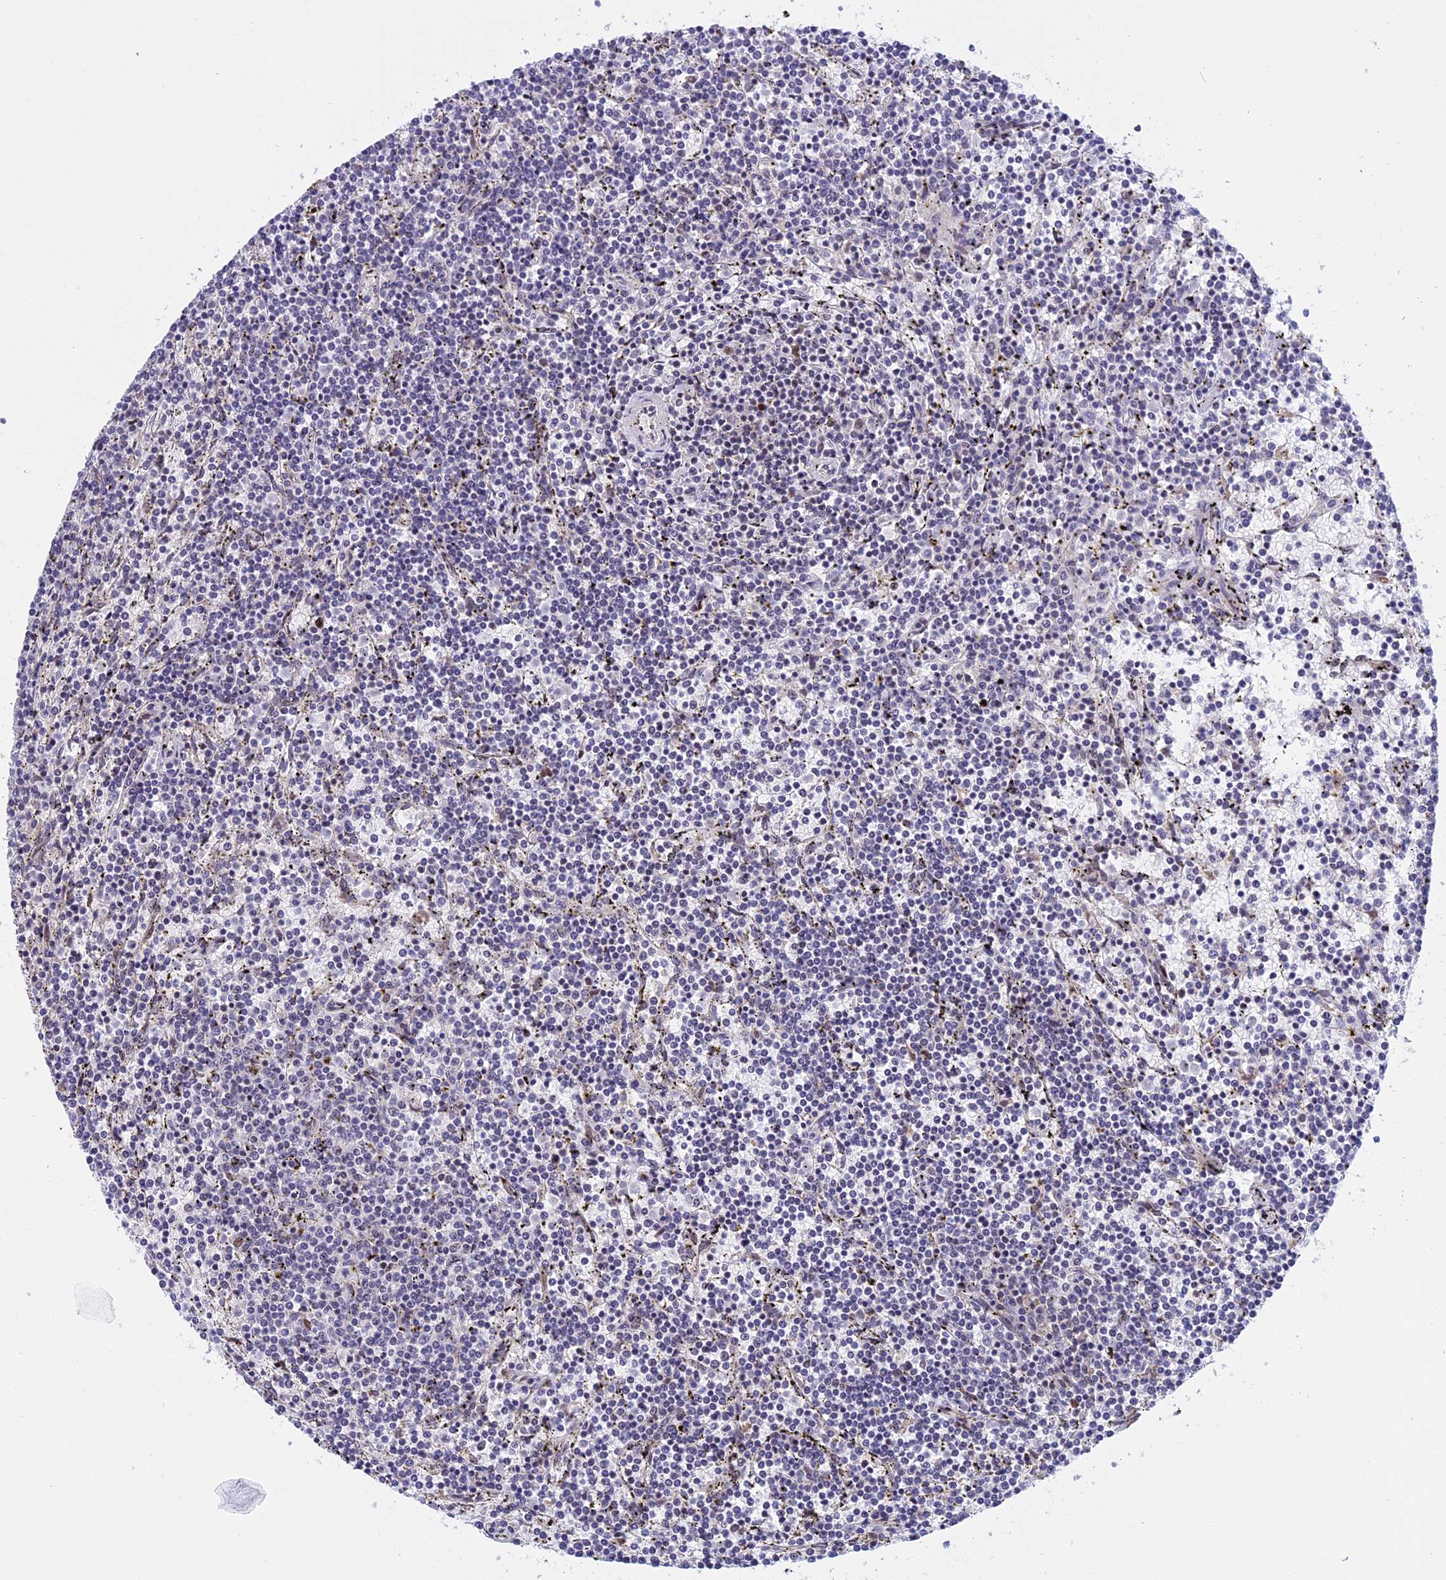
{"staining": {"intensity": "negative", "quantity": "none", "location": "none"}, "tissue": "lymphoma", "cell_type": "Tumor cells", "image_type": "cancer", "snomed": [{"axis": "morphology", "description": "Malignant lymphoma, non-Hodgkin's type, Low grade"}, {"axis": "topography", "description": "Spleen"}], "caption": "Tumor cells are negative for brown protein staining in malignant lymphoma, non-Hodgkin's type (low-grade). (DAB immunohistochemistry (IHC) with hematoxylin counter stain).", "gene": "POLR2C", "patient": {"sex": "female", "age": 50}}